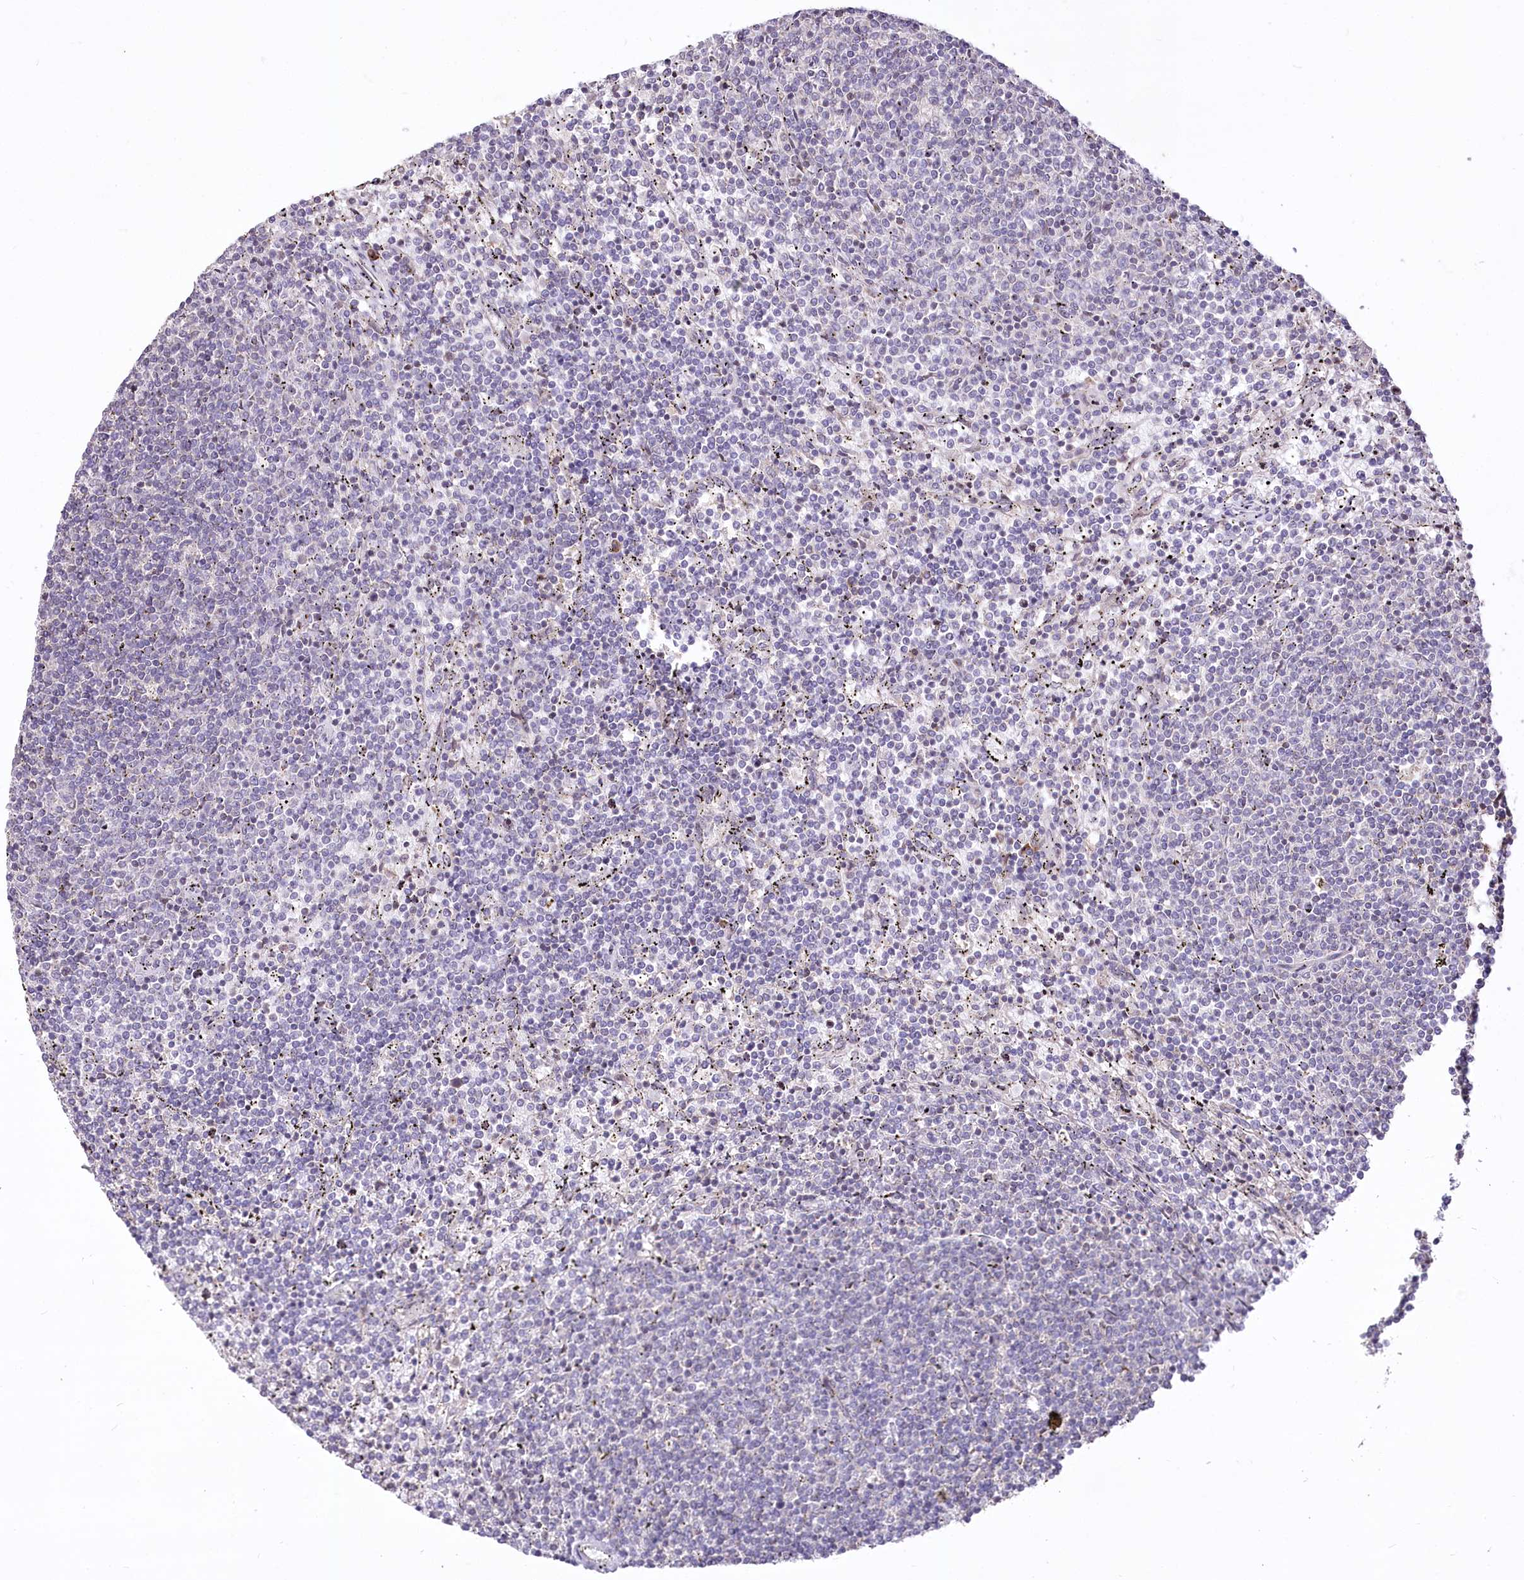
{"staining": {"intensity": "negative", "quantity": "none", "location": "none"}, "tissue": "lymphoma", "cell_type": "Tumor cells", "image_type": "cancer", "snomed": [{"axis": "morphology", "description": "Malignant lymphoma, non-Hodgkin's type, Low grade"}, {"axis": "topography", "description": "Spleen"}], "caption": "Immunohistochemistry histopathology image of malignant lymphoma, non-Hodgkin's type (low-grade) stained for a protein (brown), which shows no staining in tumor cells.", "gene": "STT3B", "patient": {"sex": "female", "age": 50}}